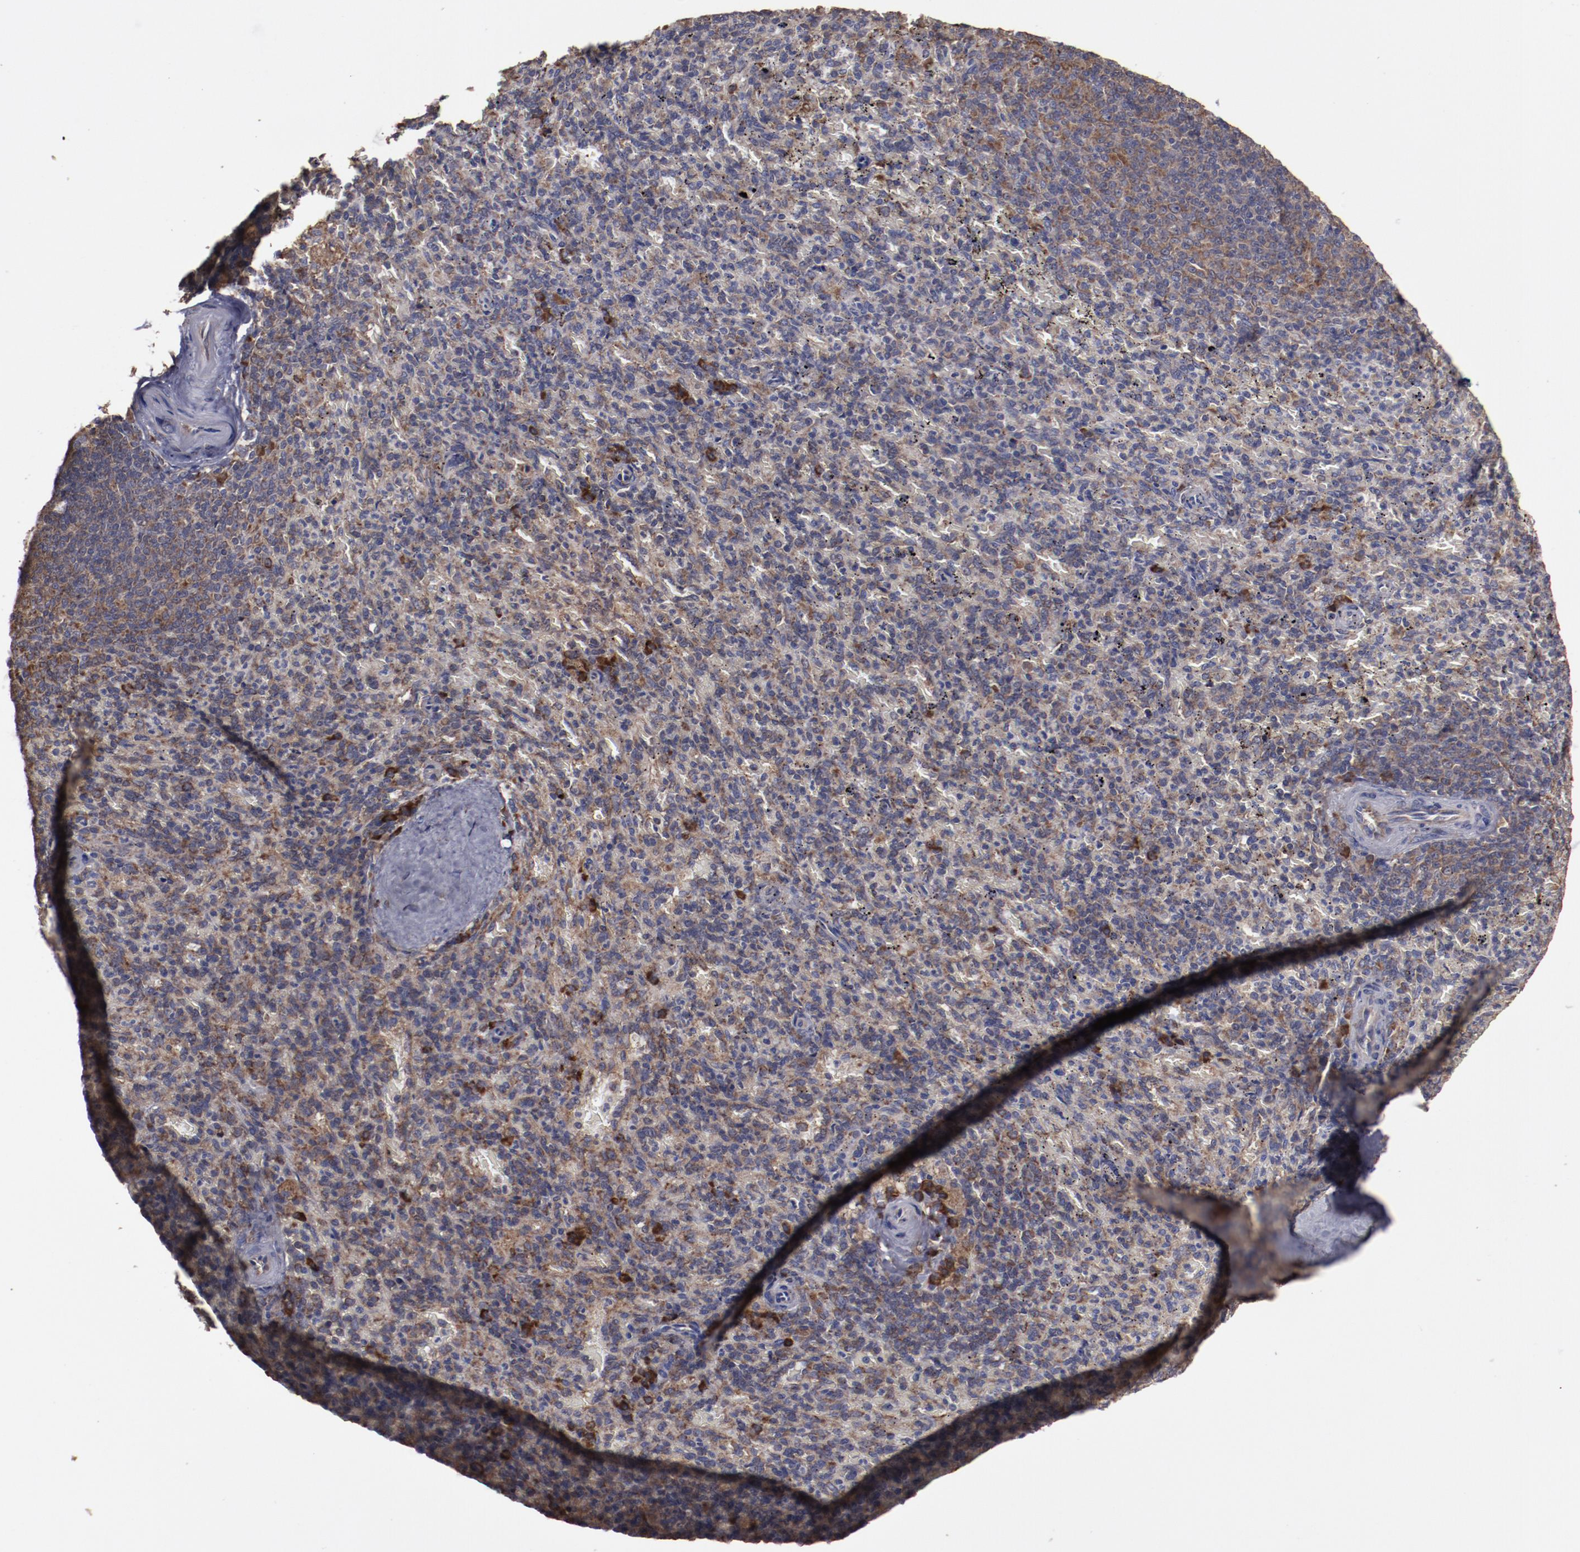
{"staining": {"intensity": "moderate", "quantity": ">75%", "location": "cytoplasmic/membranous"}, "tissue": "spleen", "cell_type": "Cells in red pulp", "image_type": "normal", "snomed": [{"axis": "morphology", "description": "Normal tissue, NOS"}, {"axis": "topography", "description": "Spleen"}], "caption": "This micrograph demonstrates benign spleen stained with immunohistochemistry (IHC) to label a protein in brown. The cytoplasmic/membranous of cells in red pulp show moderate positivity for the protein. Nuclei are counter-stained blue.", "gene": "RPS4X", "patient": {"sex": "female", "age": 43}}